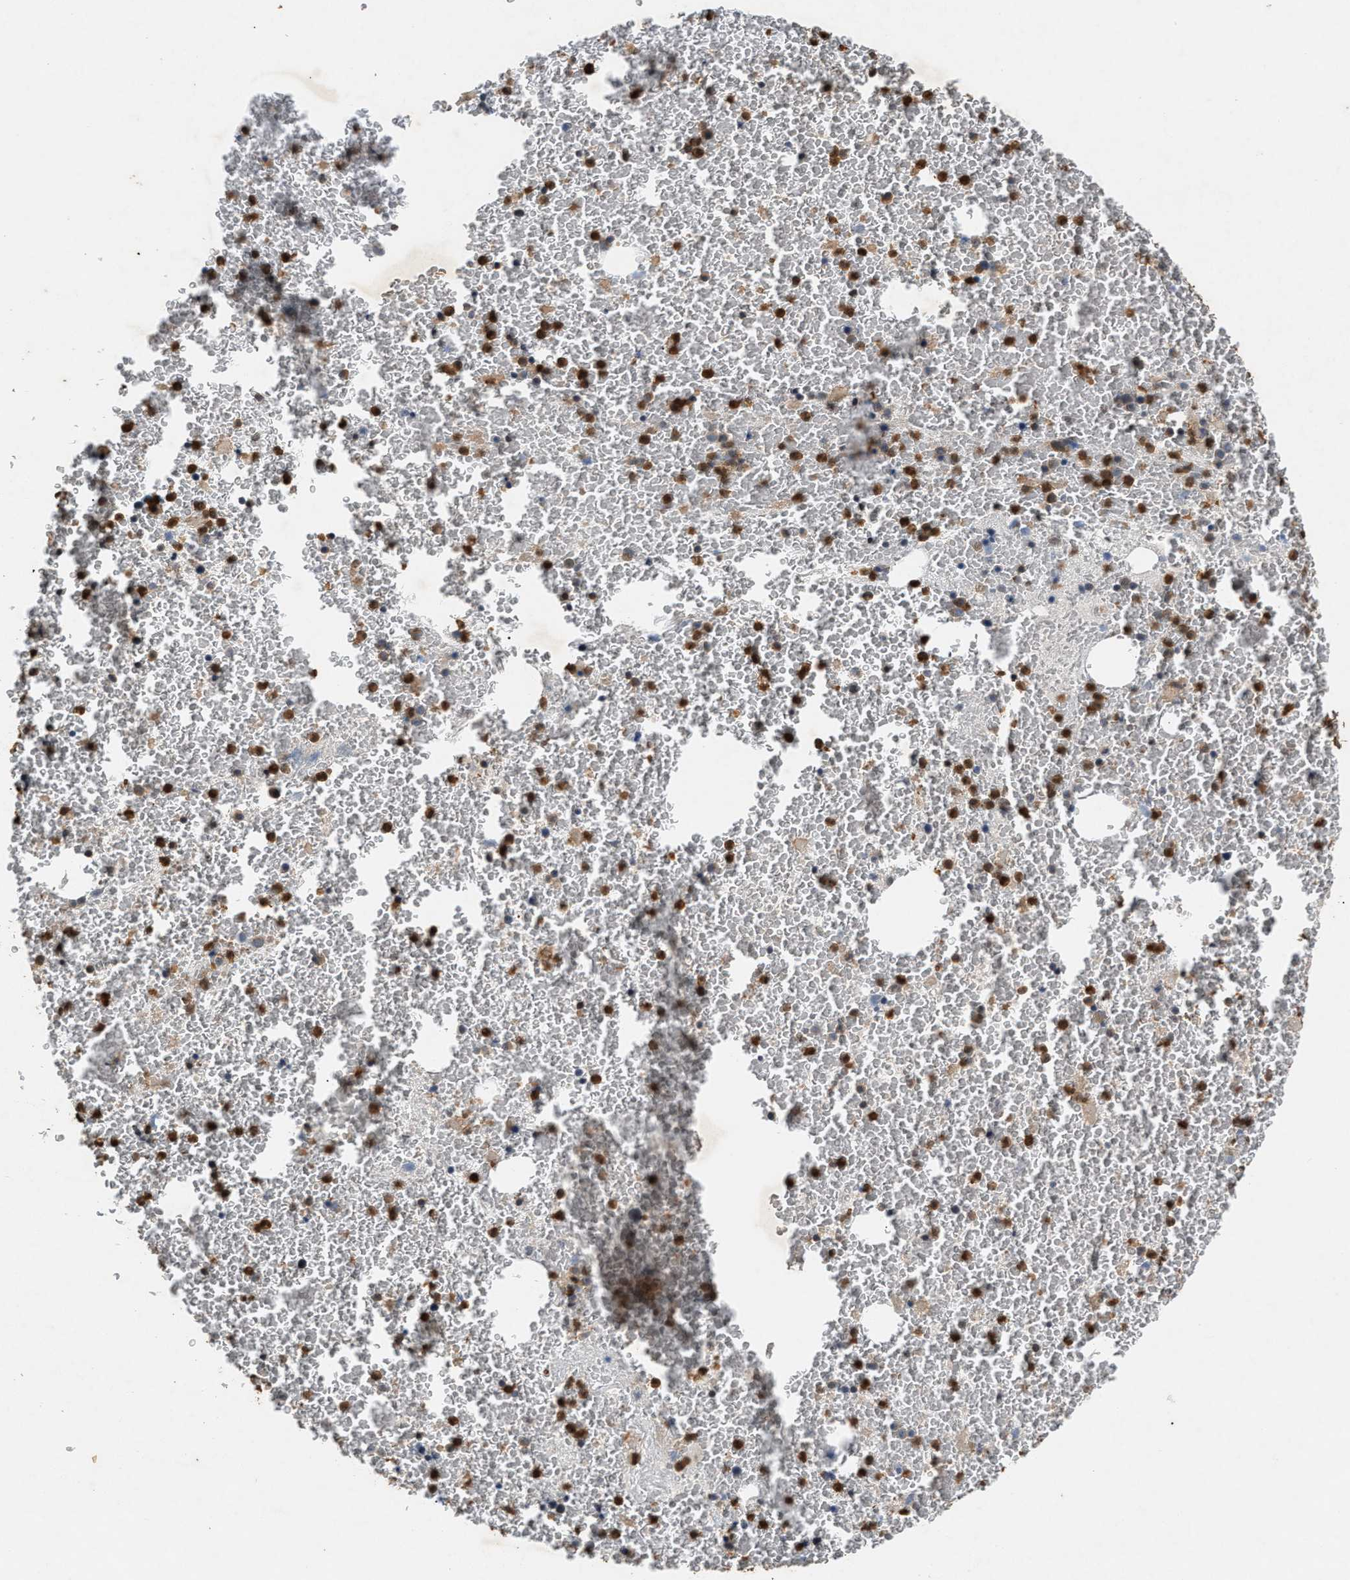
{"staining": {"intensity": "strong", "quantity": "25%-75%", "location": "cytoplasmic/membranous"}, "tissue": "bone marrow", "cell_type": "Hematopoietic cells", "image_type": "normal", "snomed": [{"axis": "morphology", "description": "Normal tissue, NOS"}, {"axis": "morphology", "description": "Inflammation, NOS"}, {"axis": "topography", "description": "Bone marrow"}], "caption": "Benign bone marrow exhibits strong cytoplasmic/membranous staining in about 25%-75% of hematopoietic cells The protein of interest is stained brown, and the nuclei are stained in blue (DAB IHC with brightfield microscopy, high magnification)..", "gene": "CHUK", "patient": {"sex": "male", "age": 47}}